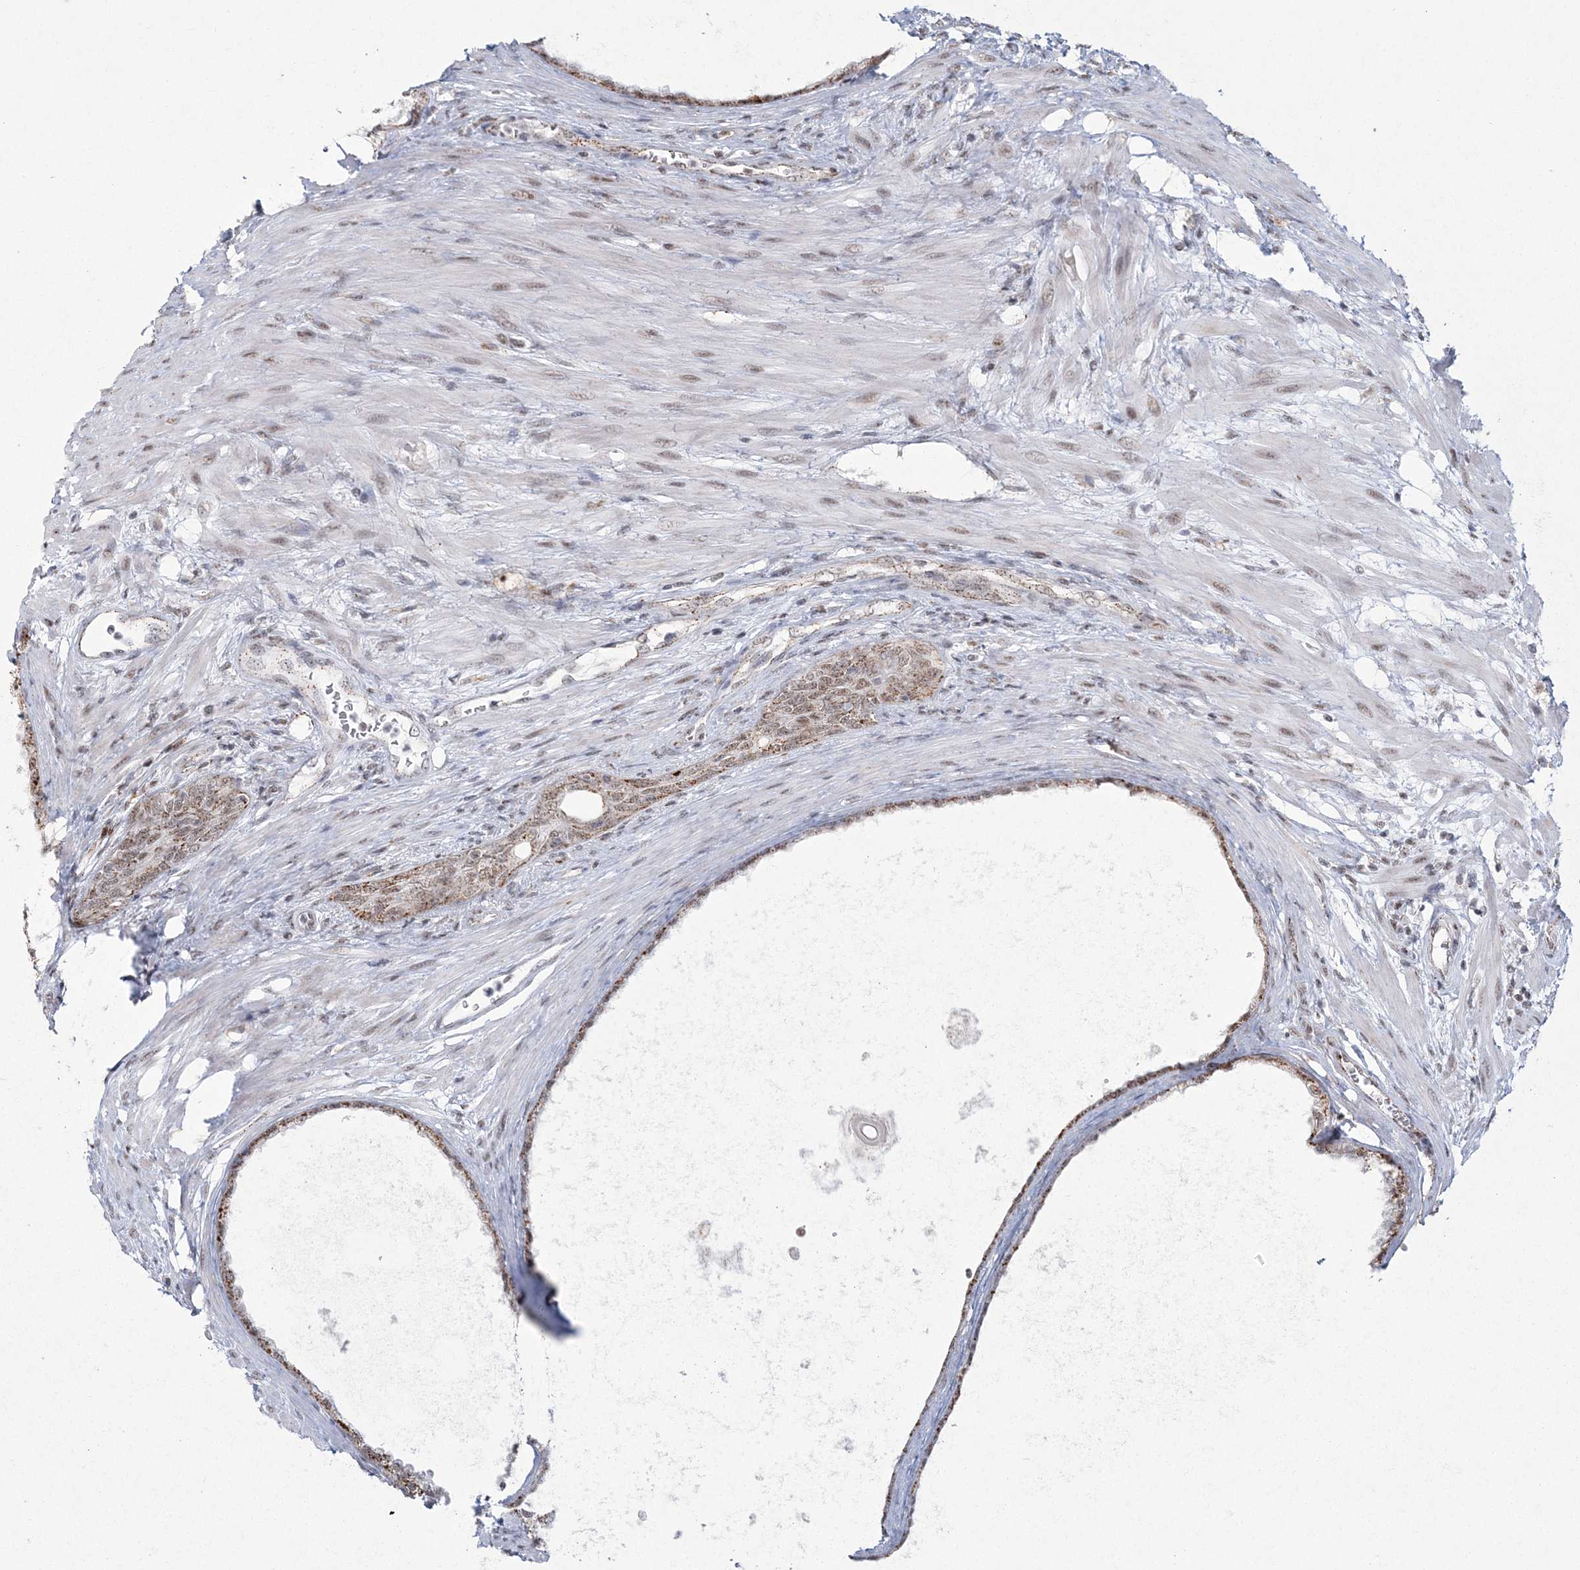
{"staining": {"intensity": "moderate", "quantity": ">75%", "location": "nuclear"}, "tissue": "prostate cancer", "cell_type": "Tumor cells", "image_type": "cancer", "snomed": [{"axis": "morphology", "description": "Normal tissue, NOS"}, {"axis": "morphology", "description": "Adenocarcinoma, Low grade"}, {"axis": "topography", "description": "Prostate"}, {"axis": "topography", "description": "Peripheral nerve tissue"}], "caption": "Prostate low-grade adenocarcinoma stained for a protein (brown) exhibits moderate nuclear positive staining in approximately >75% of tumor cells.", "gene": "RBM17", "patient": {"sex": "male", "age": 71}}